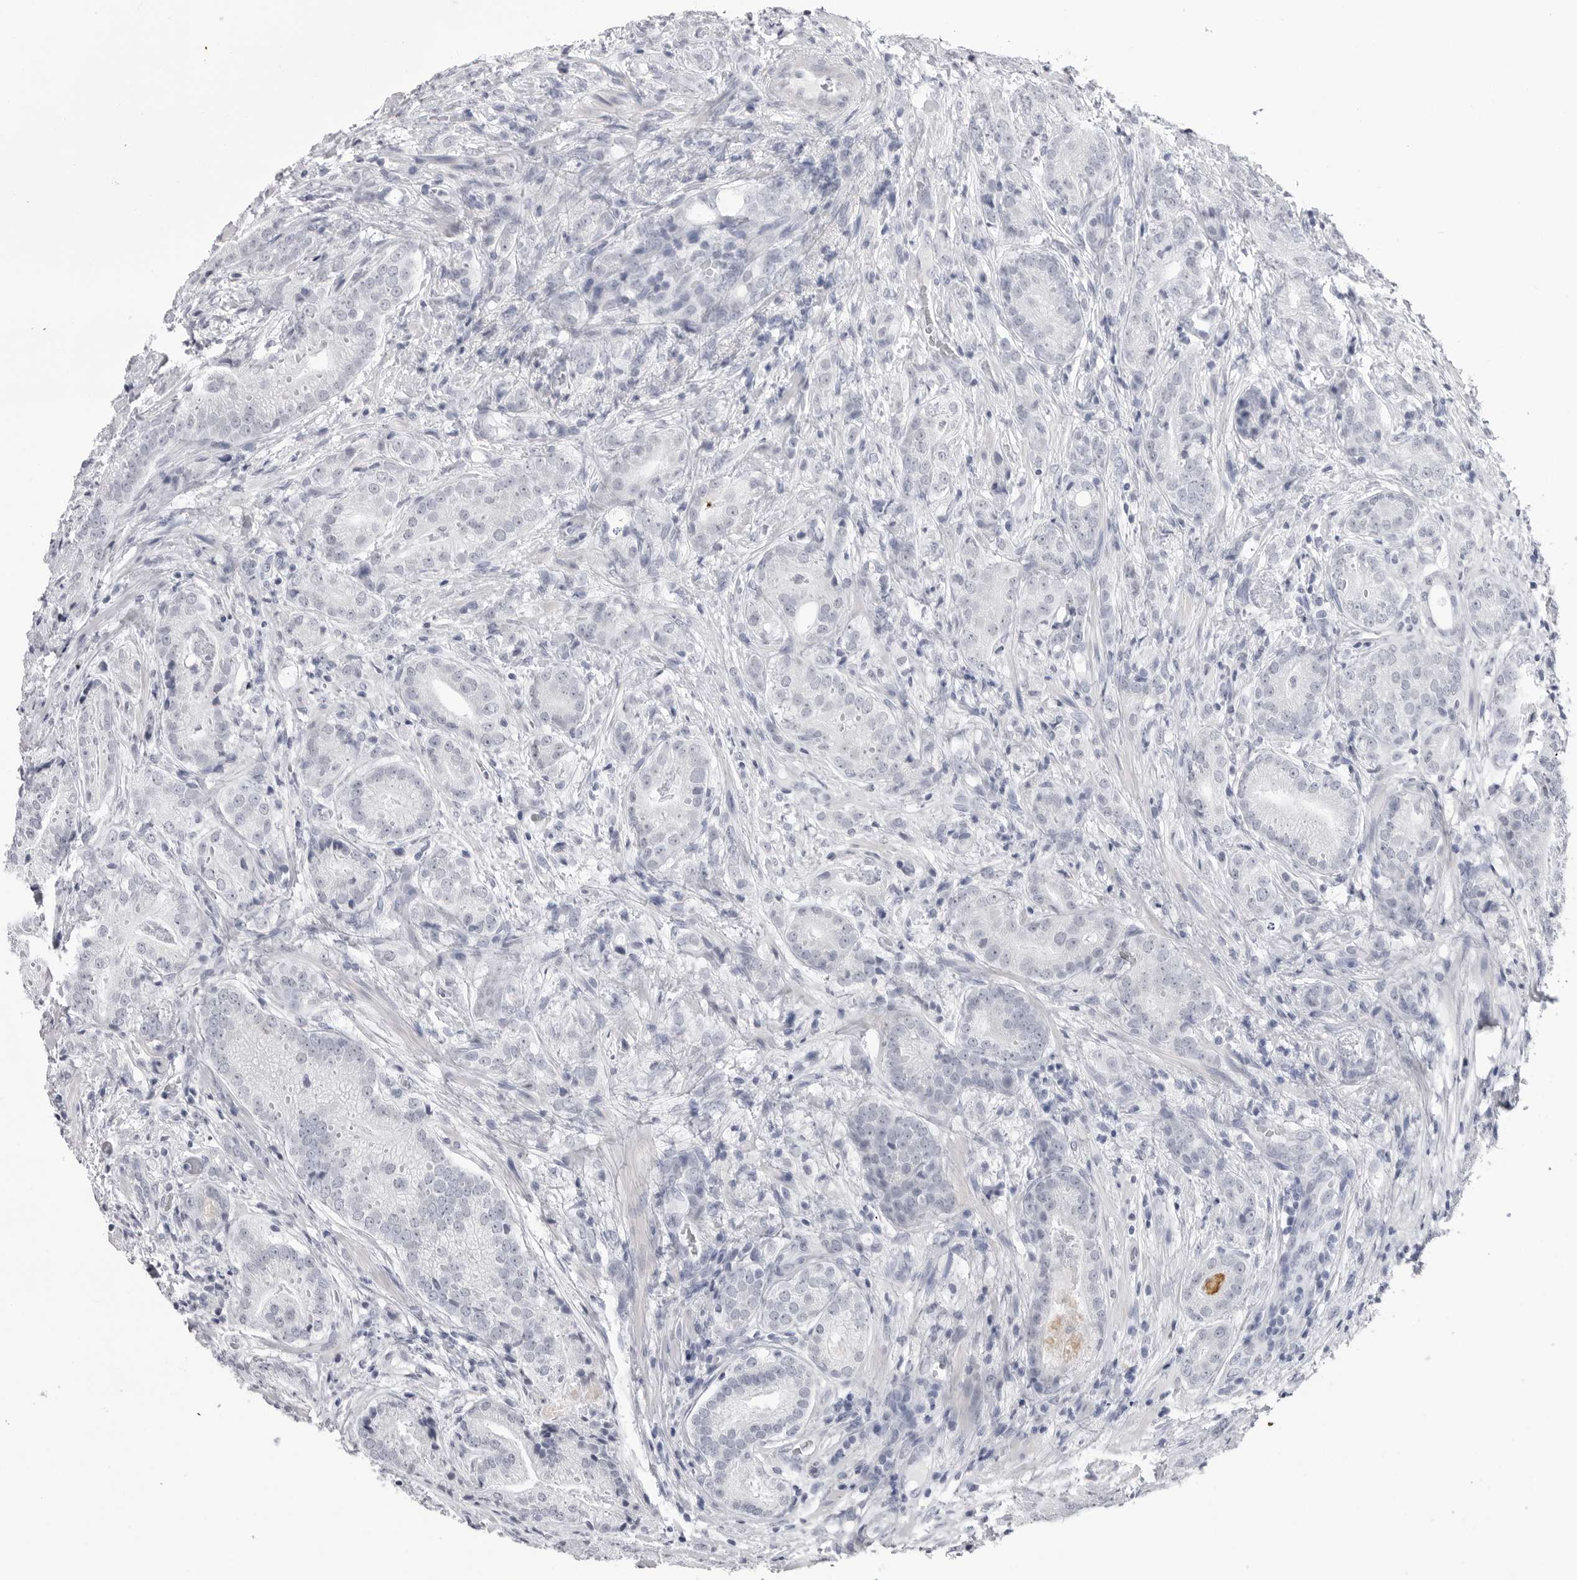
{"staining": {"intensity": "negative", "quantity": "none", "location": "none"}, "tissue": "prostate cancer", "cell_type": "Tumor cells", "image_type": "cancer", "snomed": [{"axis": "morphology", "description": "Adenocarcinoma, High grade"}, {"axis": "topography", "description": "Prostate"}], "caption": "This is an immunohistochemistry (IHC) photomicrograph of prostate cancer. There is no positivity in tumor cells.", "gene": "PGA3", "patient": {"sex": "male", "age": 57}}